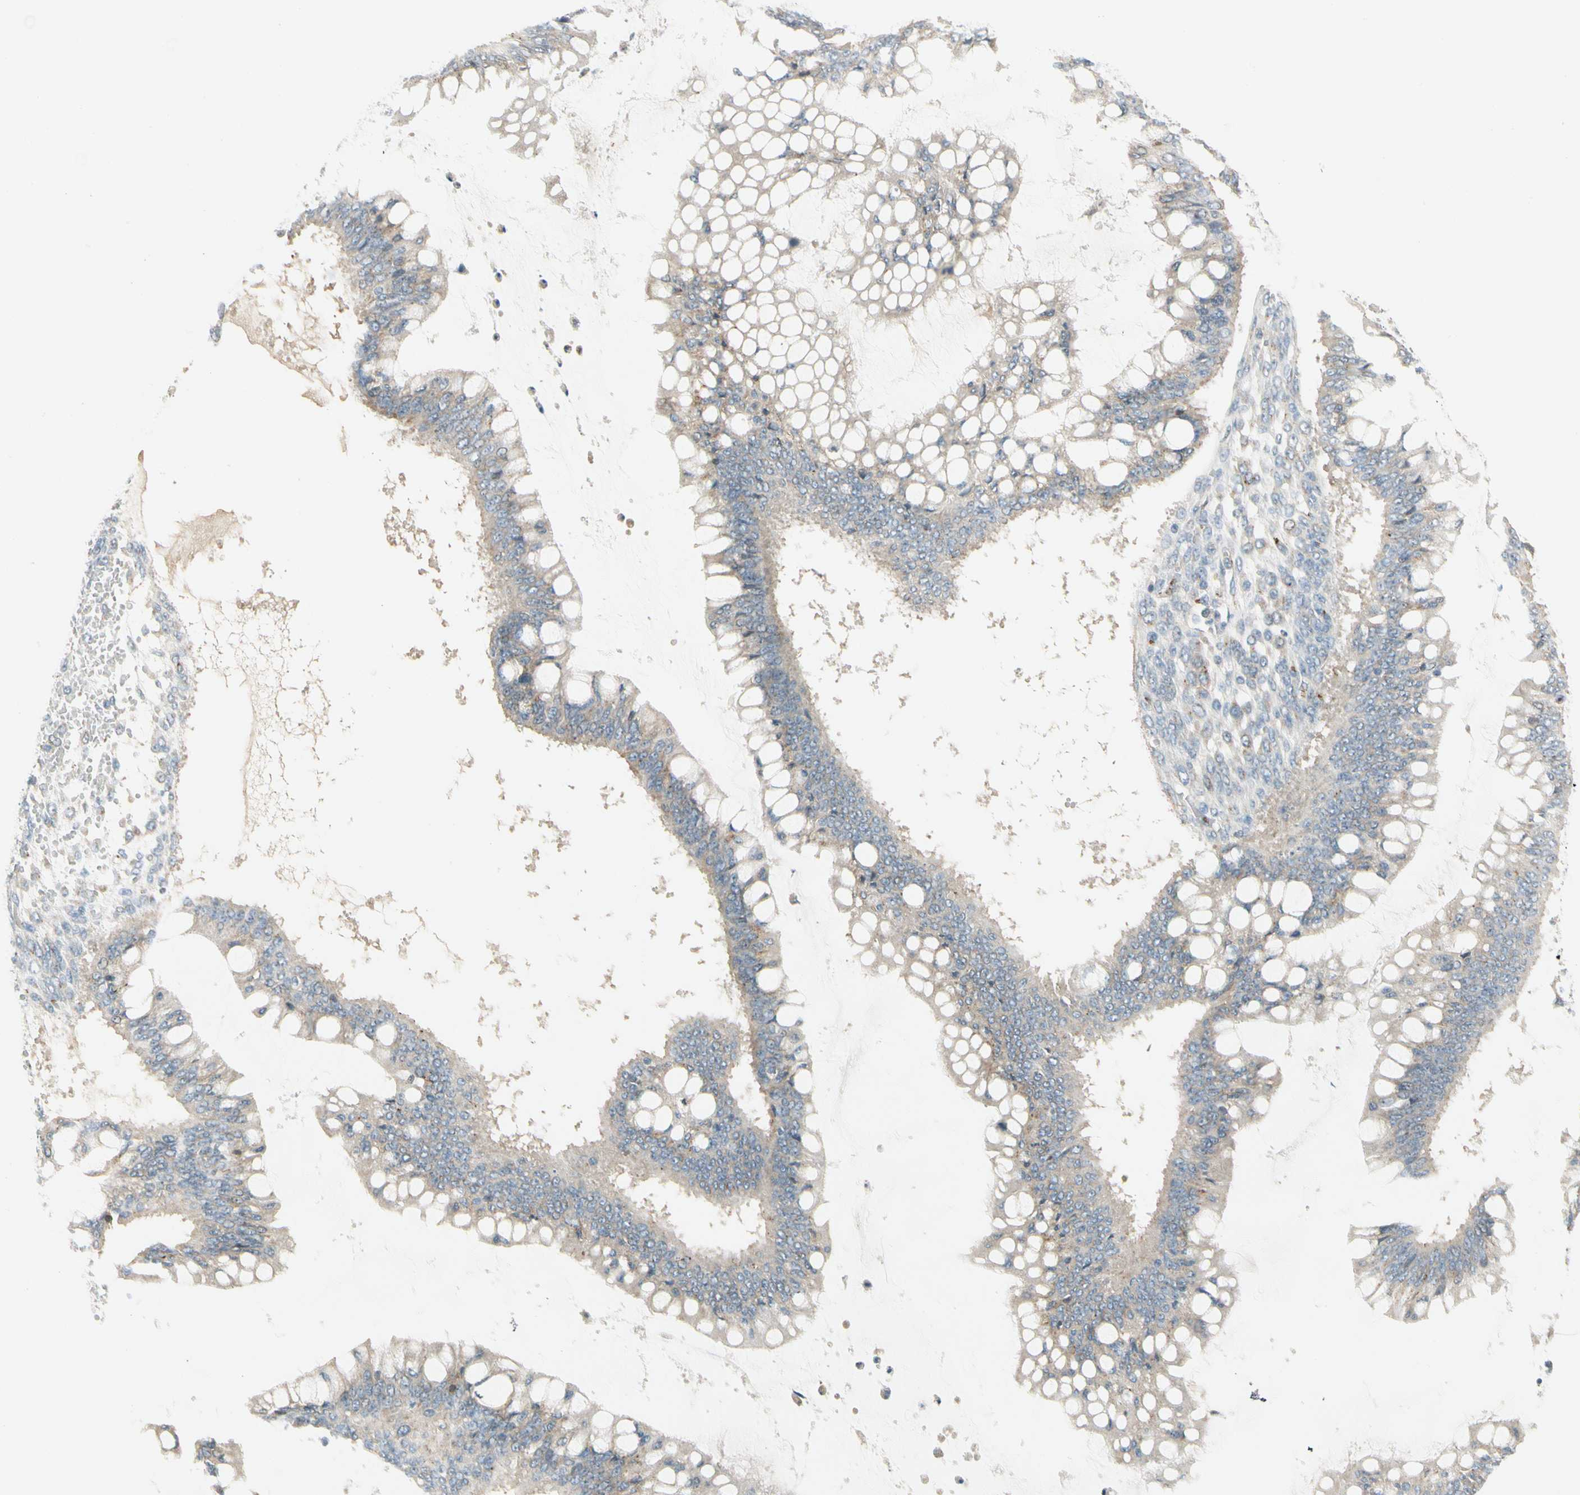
{"staining": {"intensity": "weak", "quantity": ">75%", "location": "cytoplasmic/membranous"}, "tissue": "ovarian cancer", "cell_type": "Tumor cells", "image_type": "cancer", "snomed": [{"axis": "morphology", "description": "Cystadenocarcinoma, mucinous, NOS"}, {"axis": "topography", "description": "Ovary"}], "caption": "Immunohistochemical staining of human mucinous cystadenocarcinoma (ovarian) exhibits low levels of weak cytoplasmic/membranous expression in approximately >75% of tumor cells.", "gene": "MANSC1", "patient": {"sex": "female", "age": 73}}